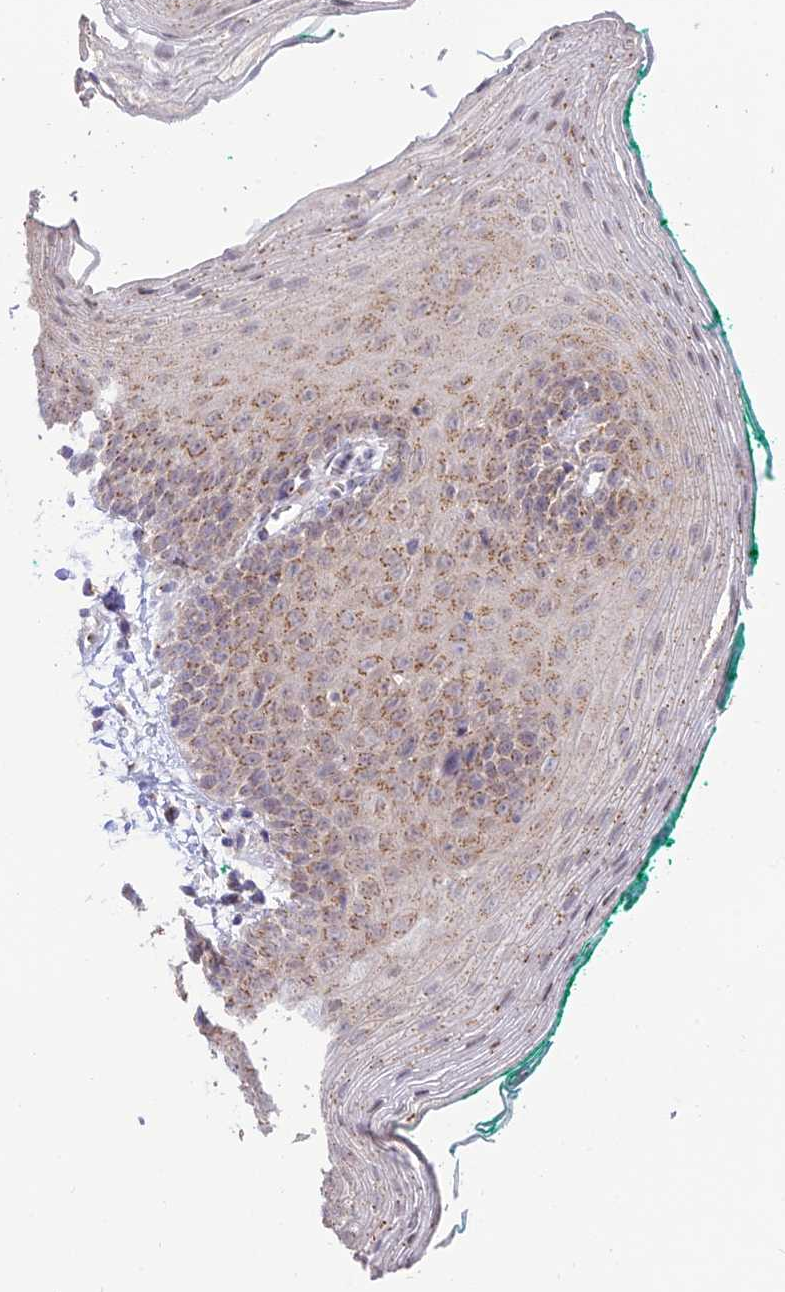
{"staining": {"intensity": "moderate", "quantity": ">75%", "location": "cytoplasmic/membranous"}, "tissue": "oral mucosa", "cell_type": "Squamous epithelial cells", "image_type": "normal", "snomed": [{"axis": "morphology", "description": "Normal tissue, NOS"}, {"axis": "topography", "description": "Oral tissue"}], "caption": "A micrograph of human oral mucosa stained for a protein demonstrates moderate cytoplasmic/membranous brown staining in squamous epithelial cells.", "gene": "GOLGA3", "patient": {"sex": "male", "age": 58}}